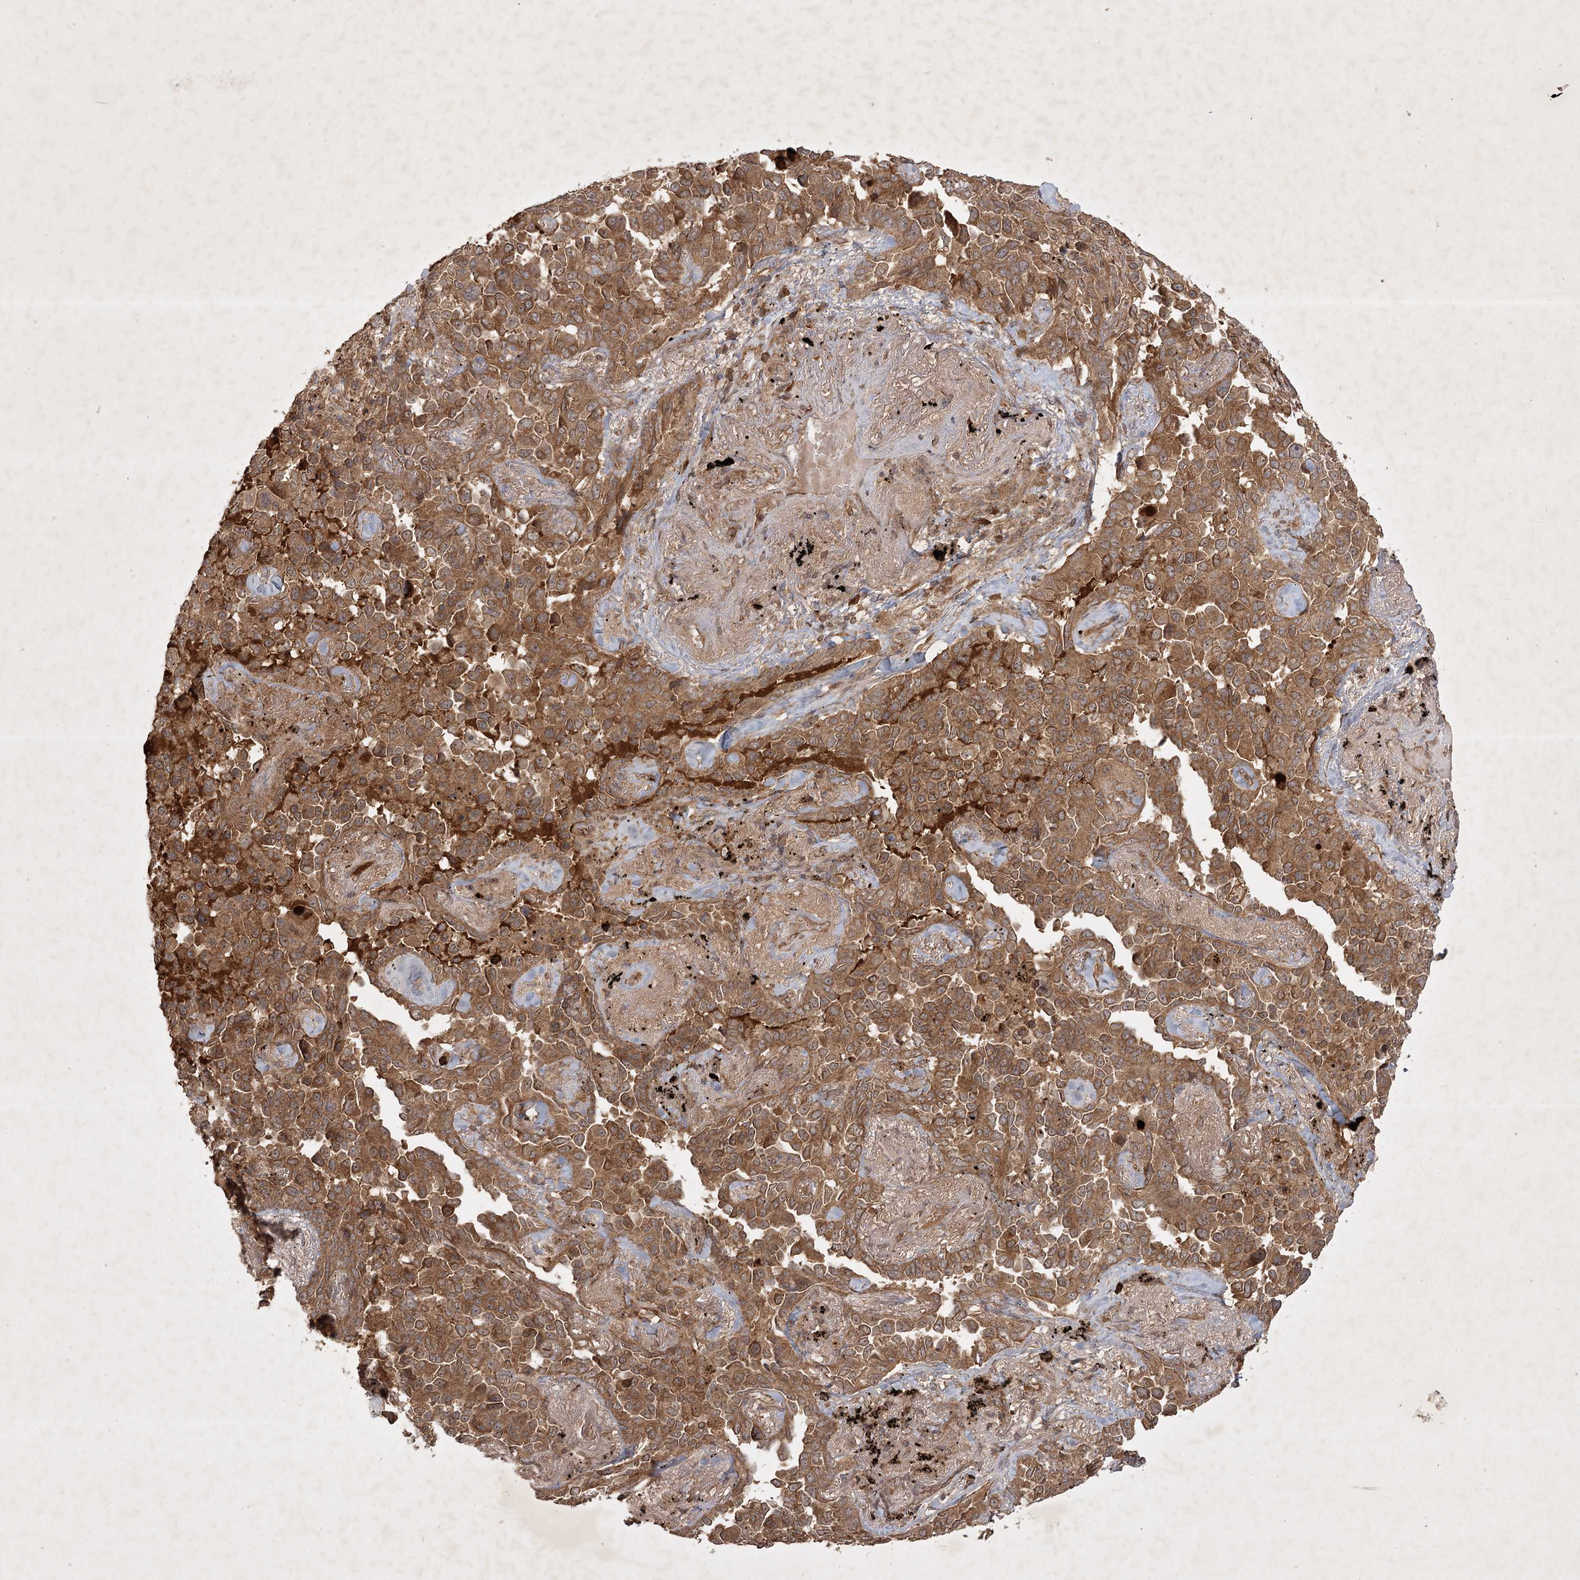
{"staining": {"intensity": "moderate", "quantity": ">75%", "location": "cytoplasmic/membranous"}, "tissue": "lung cancer", "cell_type": "Tumor cells", "image_type": "cancer", "snomed": [{"axis": "morphology", "description": "Adenocarcinoma, NOS"}, {"axis": "topography", "description": "Lung"}], "caption": "The photomicrograph shows staining of lung adenocarcinoma, revealing moderate cytoplasmic/membranous protein positivity (brown color) within tumor cells.", "gene": "ARL13A", "patient": {"sex": "female", "age": 67}}